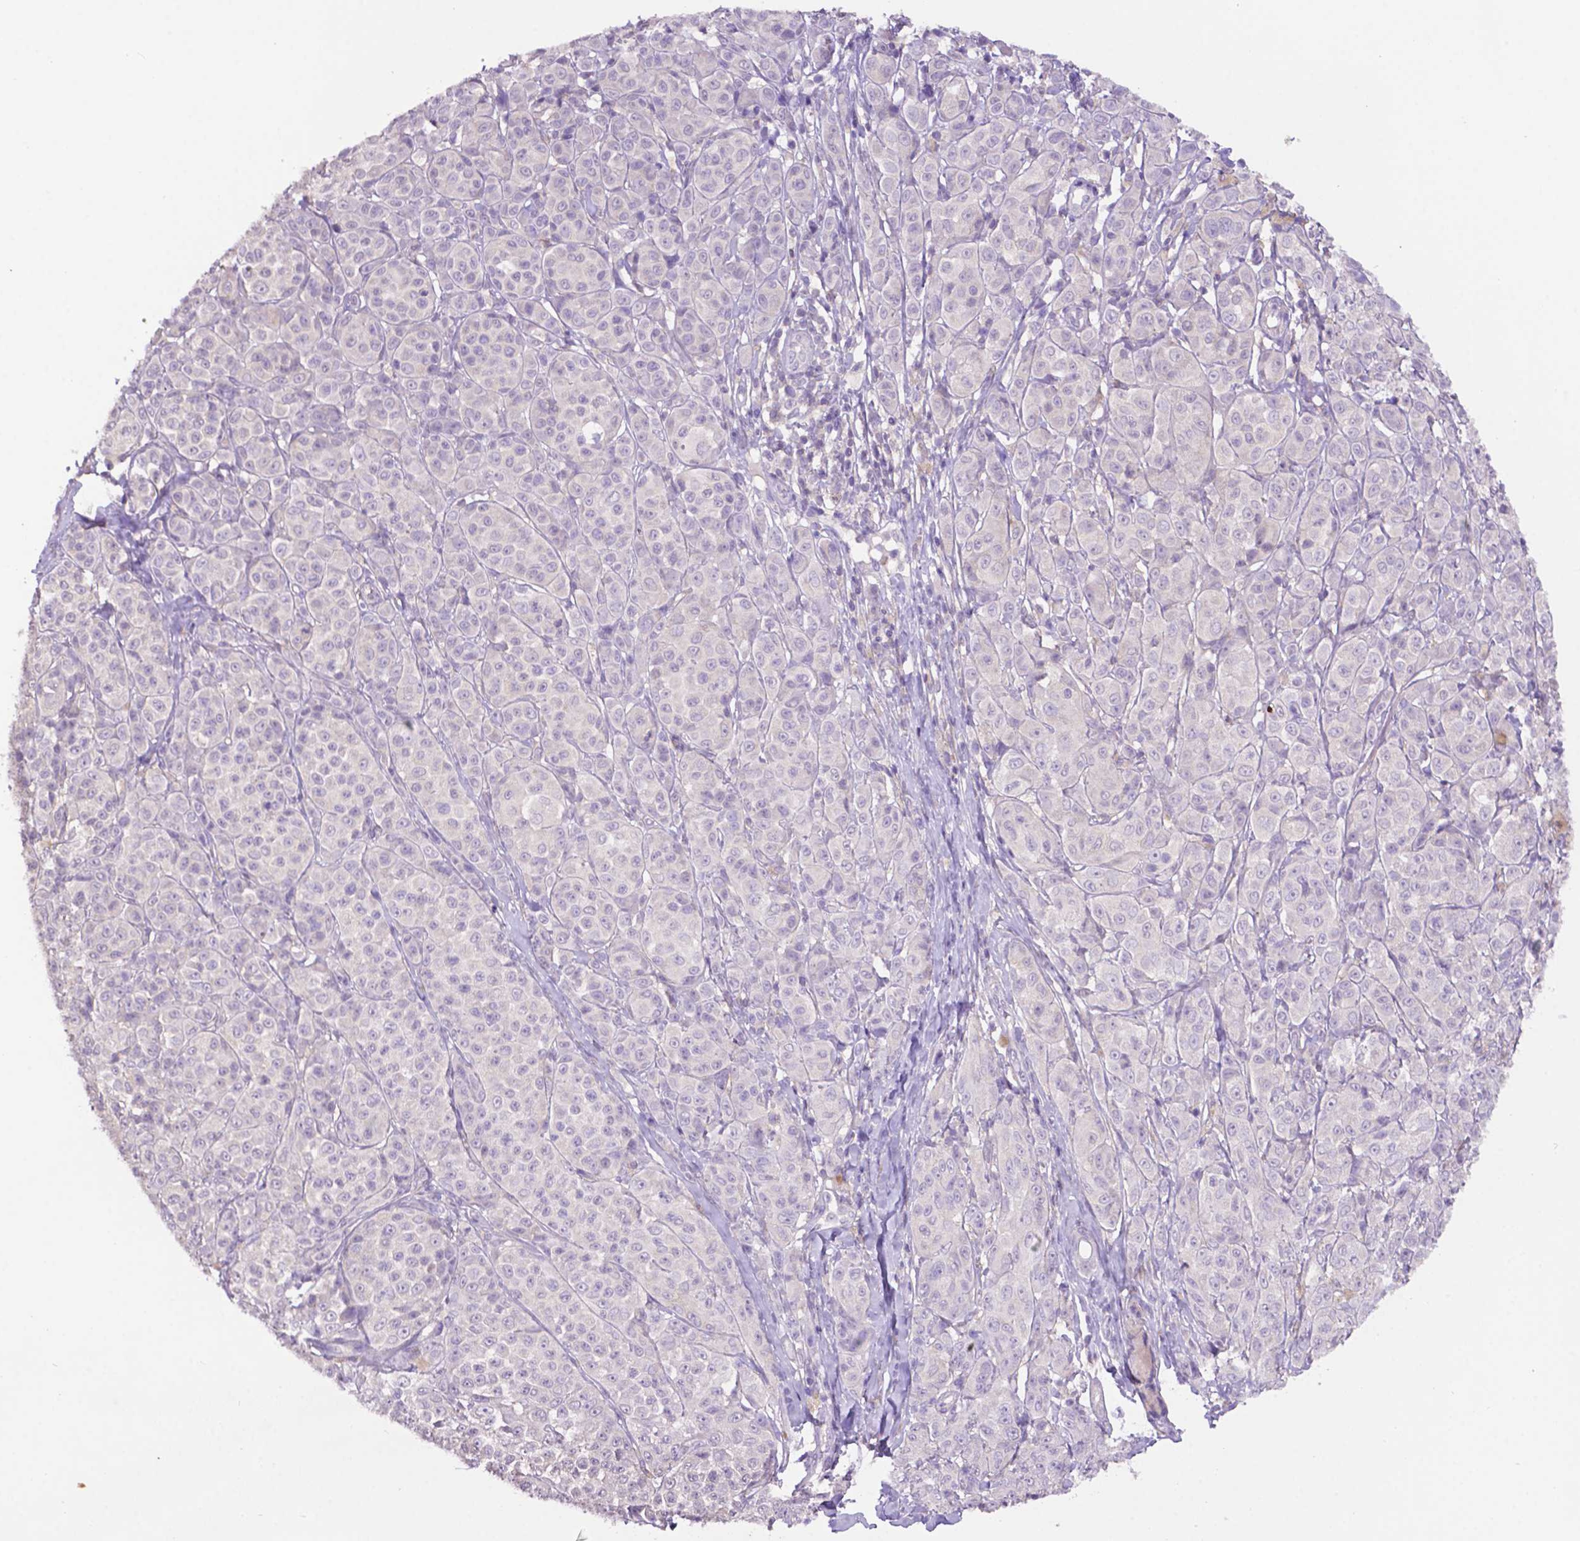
{"staining": {"intensity": "negative", "quantity": "none", "location": "none"}, "tissue": "melanoma", "cell_type": "Tumor cells", "image_type": "cancer", "snomed": [{"axis": "morphology", "description": "Malignant melanoma, NOS"}, {"axis": "topography", "description": "Skin"}], "caption": "Micrograph shows no protein expression in tumor cells of melanoma tissue.", "gene": "PRPS2", "patient": {"sex": "male", "age": 89}}